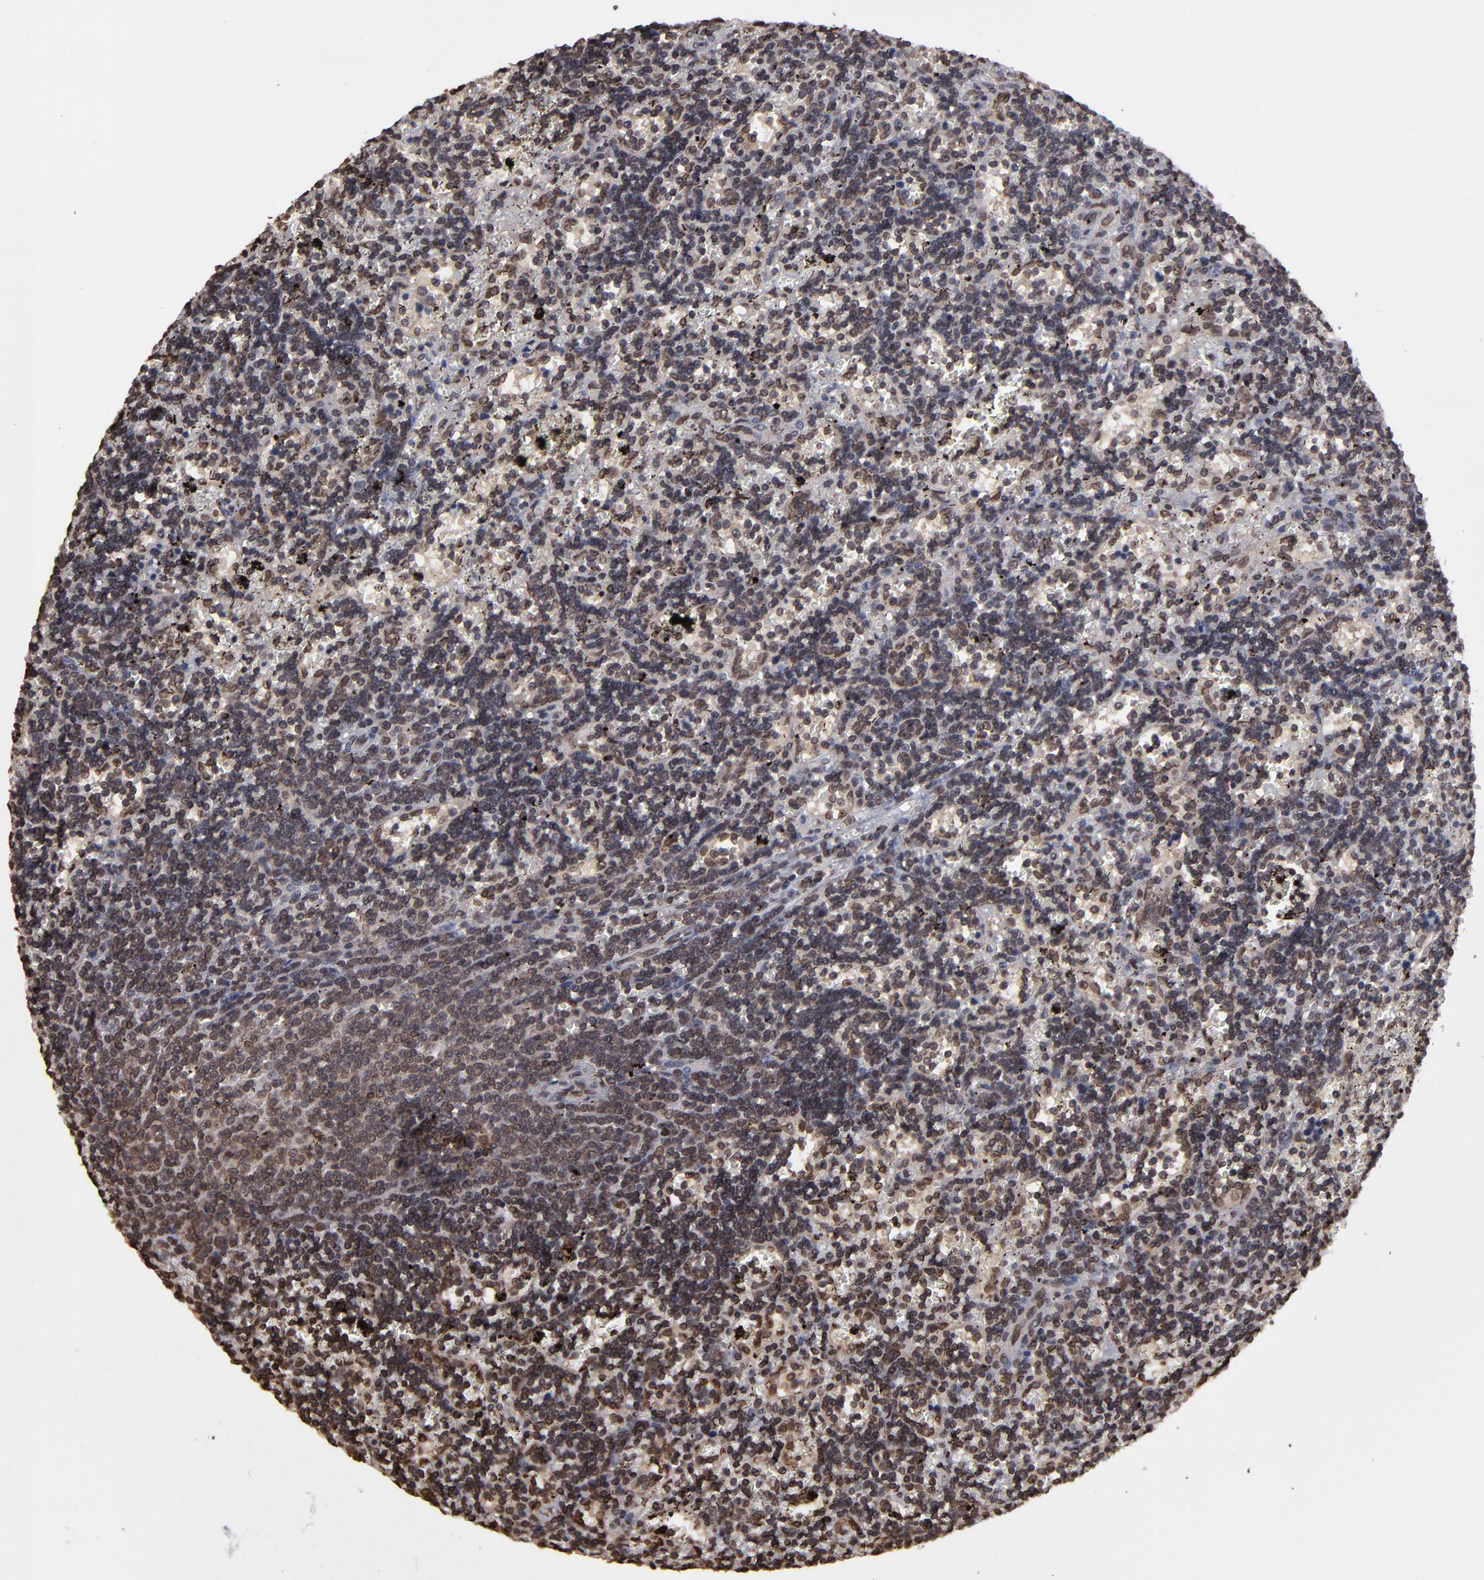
{"staining": {"intensity": "moderate", "quantity": ">75%", "location": "nuclear"}, "tissue": "lymphoma", "cell_type": "Tumor cells", "image_type": "cancer", "snomed": [{"axis": "morphology", "description": "Malignant lymphoma, non-Hodgkin's type, Low grade"}, {"axis": "topography", "description": "Spleen"}], "caption": "IHC micrograph of human lymphoma stained for a protein (brown), which displays medium levels of moderate nuclear positivity in approximately >75% of tumor cells.", "gene": "AKT1", "patient": {"sex": "male", "age": 60}}